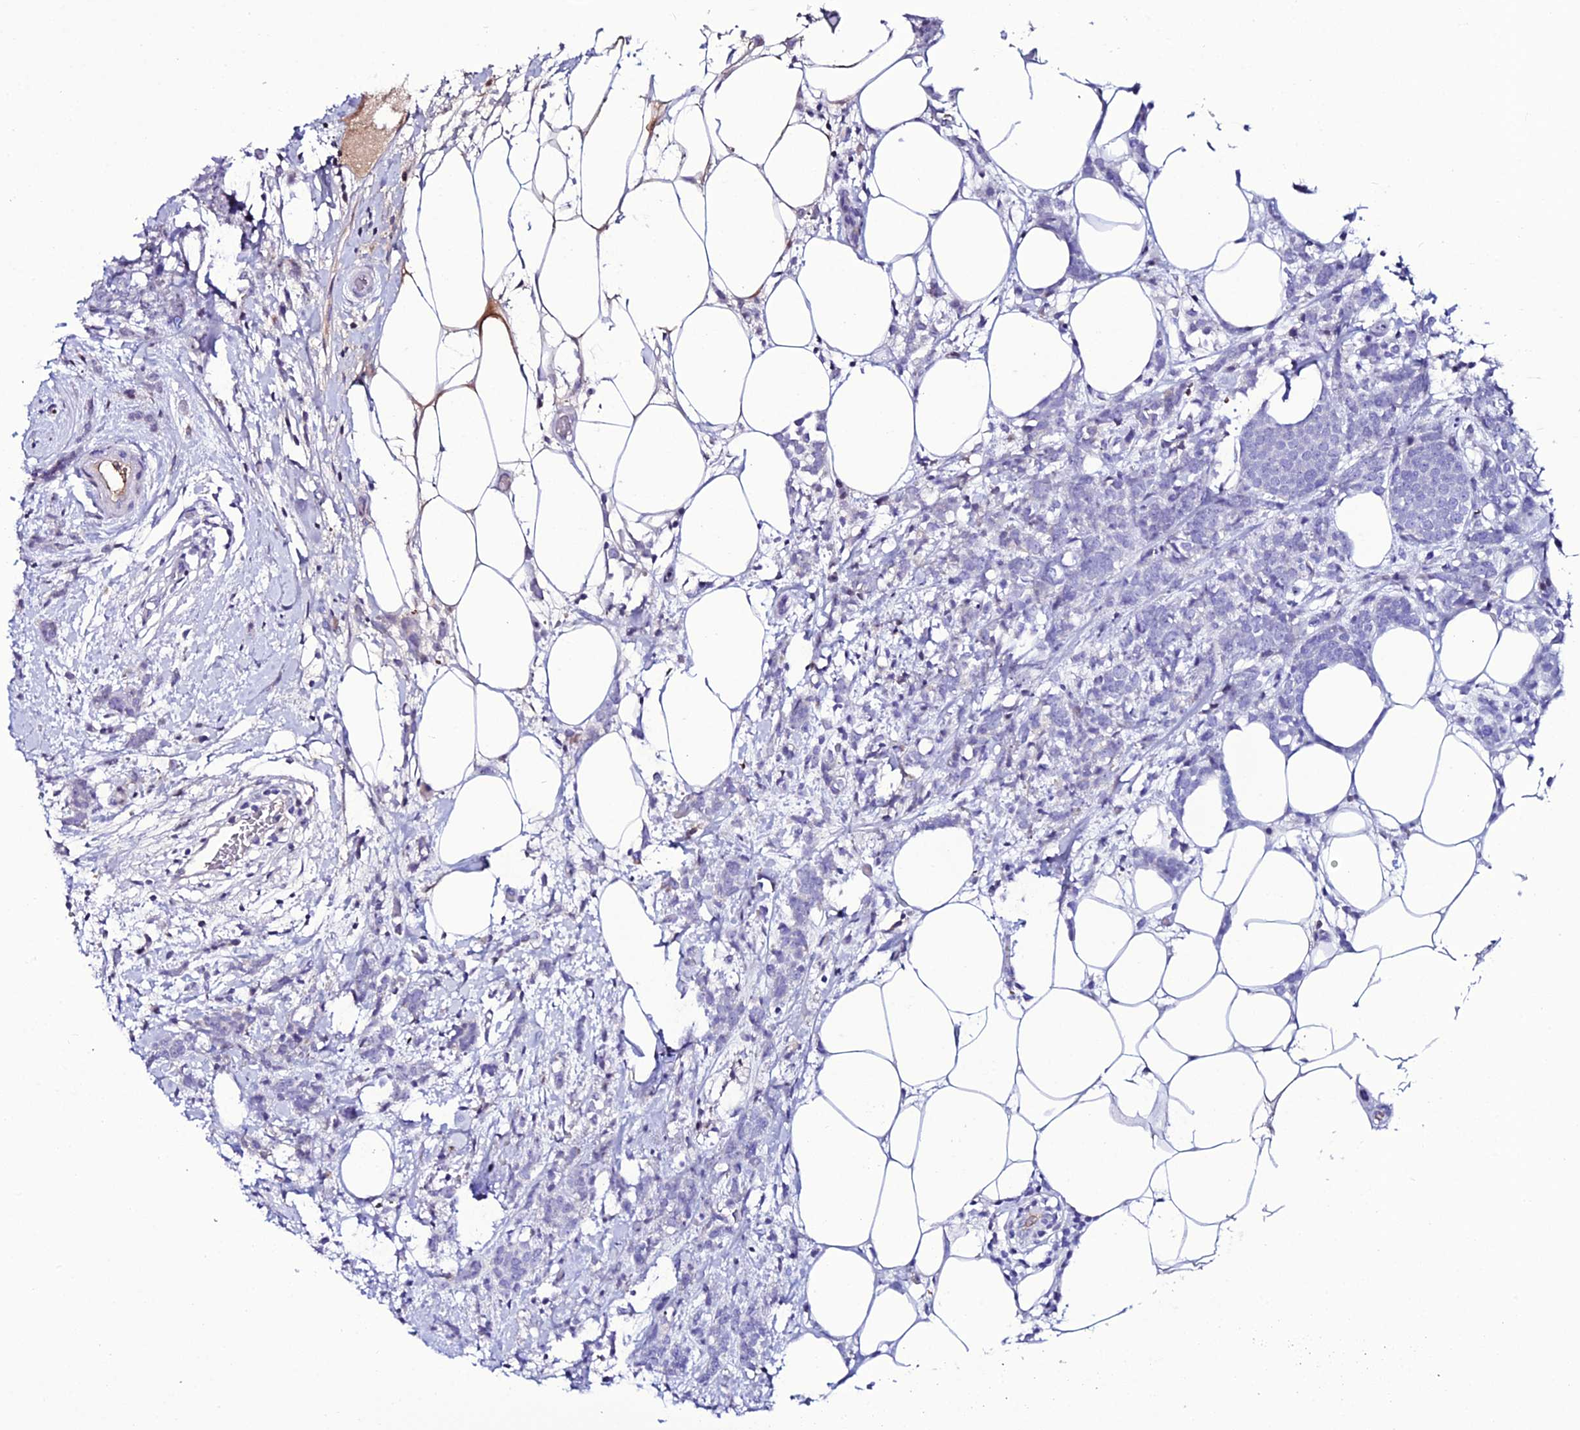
{"staining": {"intensity": "negative", "quantity": "none", "location": "none"}, "tissue": "breast cancer", "cell_type": "Tumor cells", "image_type": "cancer", "snomed": [{"axis": "morphology", "description": "Lobular carcinoma"}, {"axis": "topography", "description": "Breast"}], "caption": "Human breast cancer stained for a protein using immunohistochemistry exhibits no expression in tumor cells.", "gene": "DEFB132", "patient": {"sex": "female", "age": 58}}